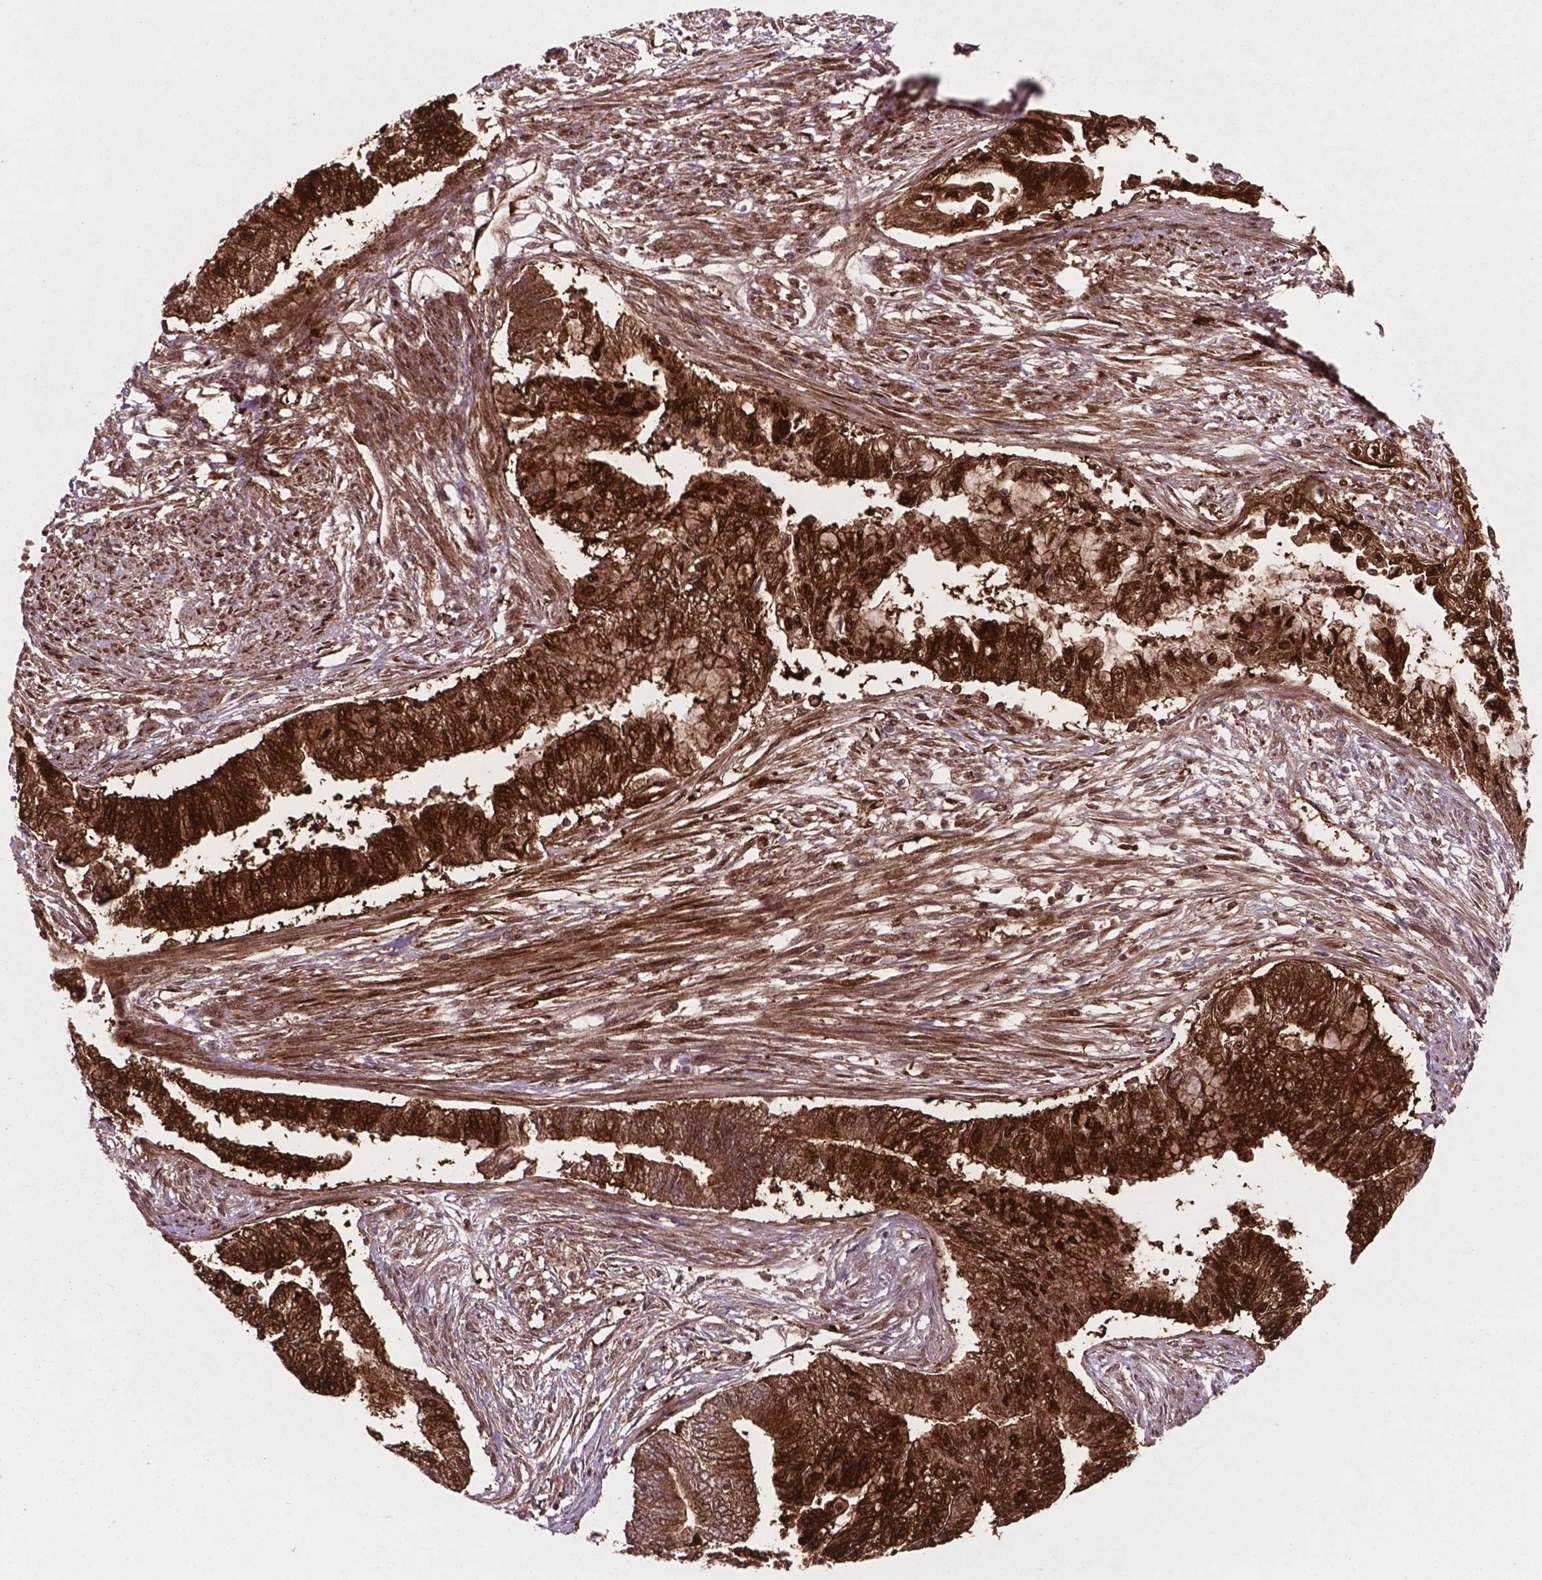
{"staining": {"intensity": "strong", "quantity": "25%-75%", "location": "cytoplasmic/membranous,nuclear"}, "tissue": "endometrial cancer", "cell_type": "Tumor cells", "image_type": "cancer", "snomed": [{"axis": "morphology", "description": "Adenocarcinoma, NOS"}, {"axis": "topography", "description": "Endometrium"}], "caption": "High-magnification brightfield microscopy of endometrial adenocarcinoma stained with DAB (3,3'-diaminobenzidine) (brown) and counterstained with hematoxylin (blue). tumor cells exhibit strong cytoplasmic/membranous and nuclear expression is seen in approximately25%-75% of cells.", "gene": "LDHA", "patient": {"sex": "female", "age": 65}}